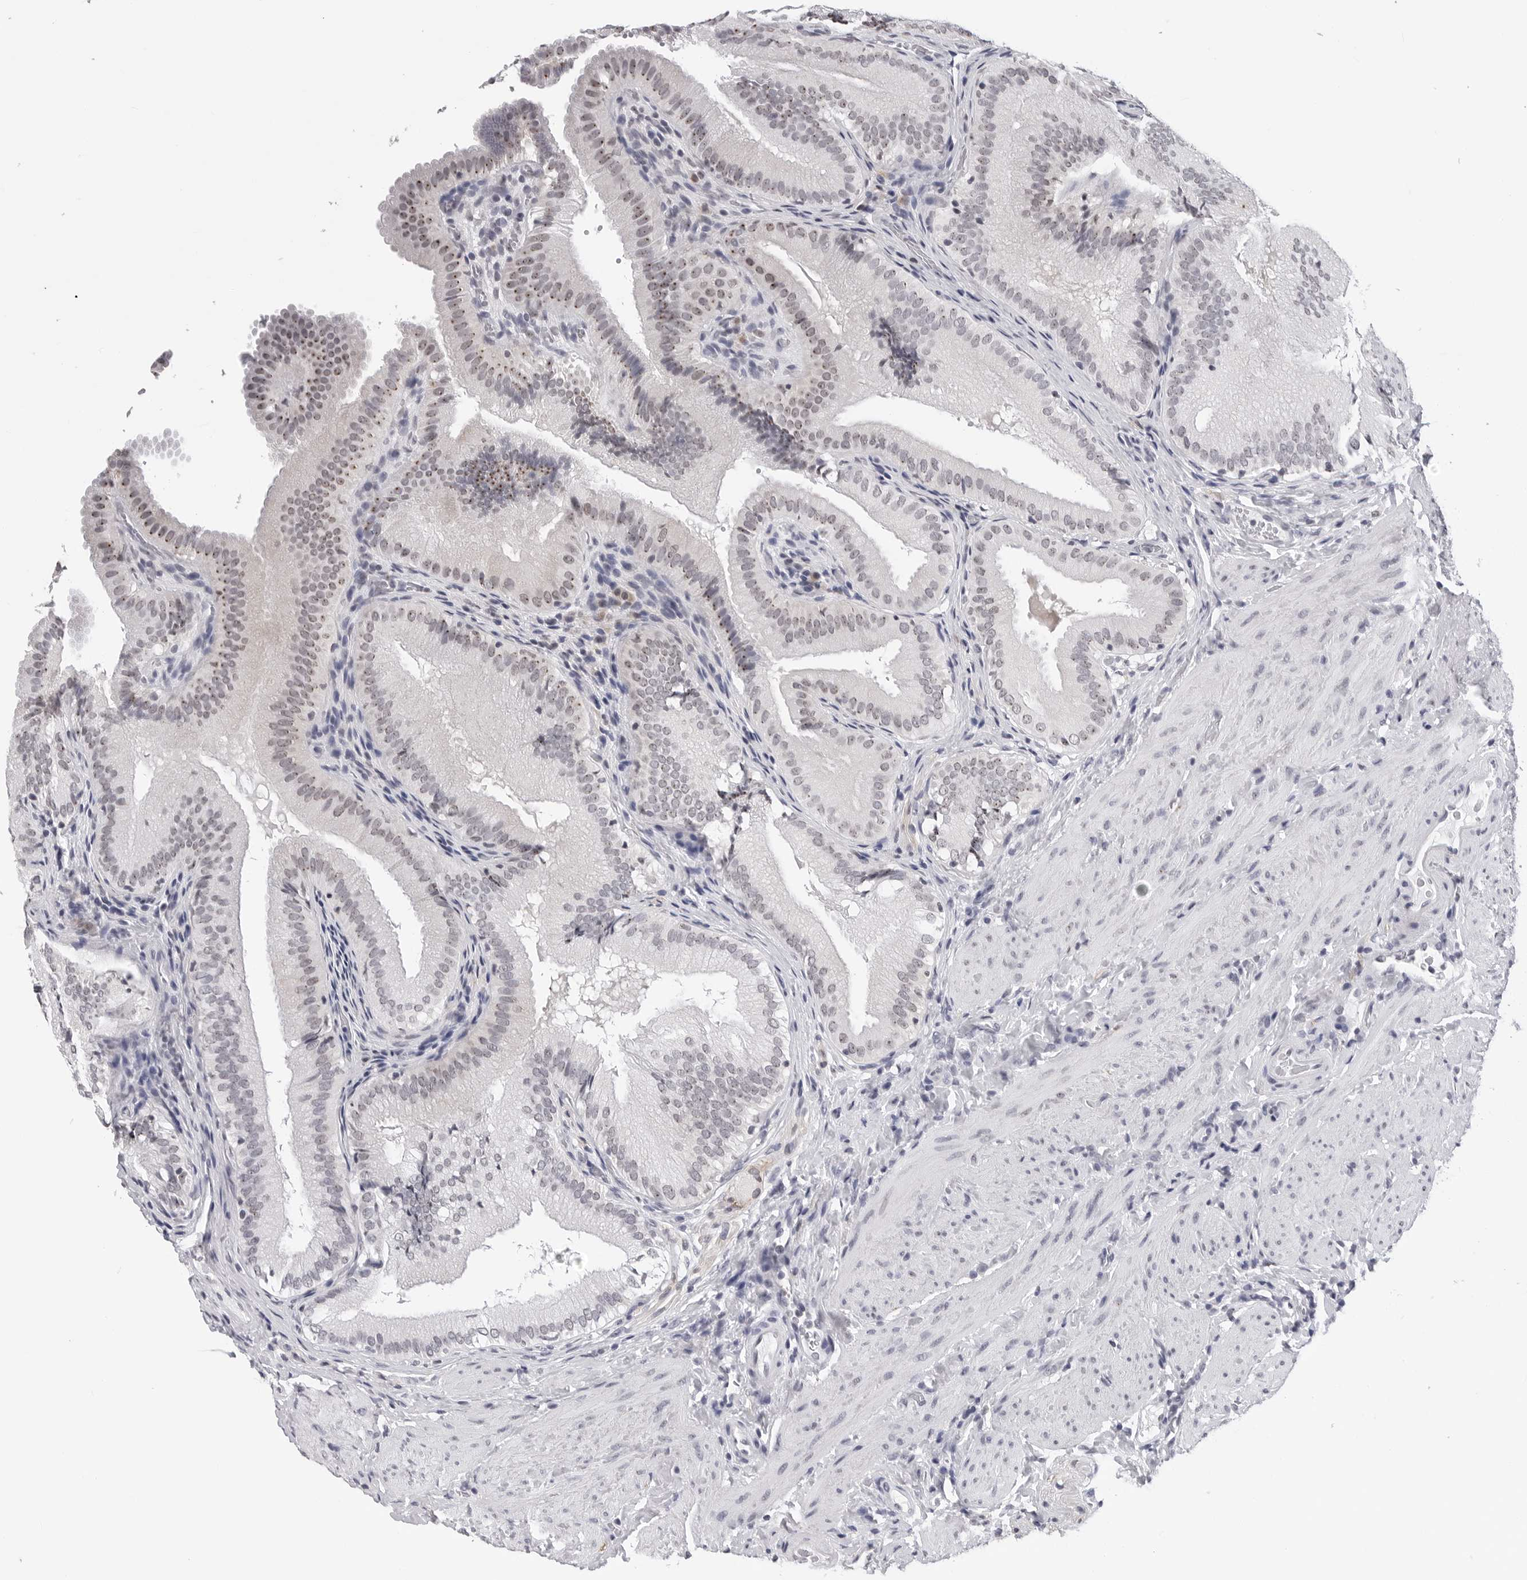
{"staining": {"intensity": "moderate", "quantity": "25%-75%", "location": "nuclear"}, "tissue": "gallbladder", "cell_type": "Glandular cells", "image_type": "normal", "snomed": [{"axis": "morphology", "description": "Normal tissue, NOS"}, {"axis": "topography", "description": "Gallbladder"}], "caption": "Immunohistochemistry (IHC) staining of normal gallbladder, which shows medium levels of moderate nuclear expression in approximately 25%-75% of glandular cells indicating moderate nuclear protein staining. The staining was performed using DAB (brown) for protein detection and nuclei were counterstained in hematoxylin (blue).", "gene": "GNL2", "patient": {"sex": "female", "age": 30}}